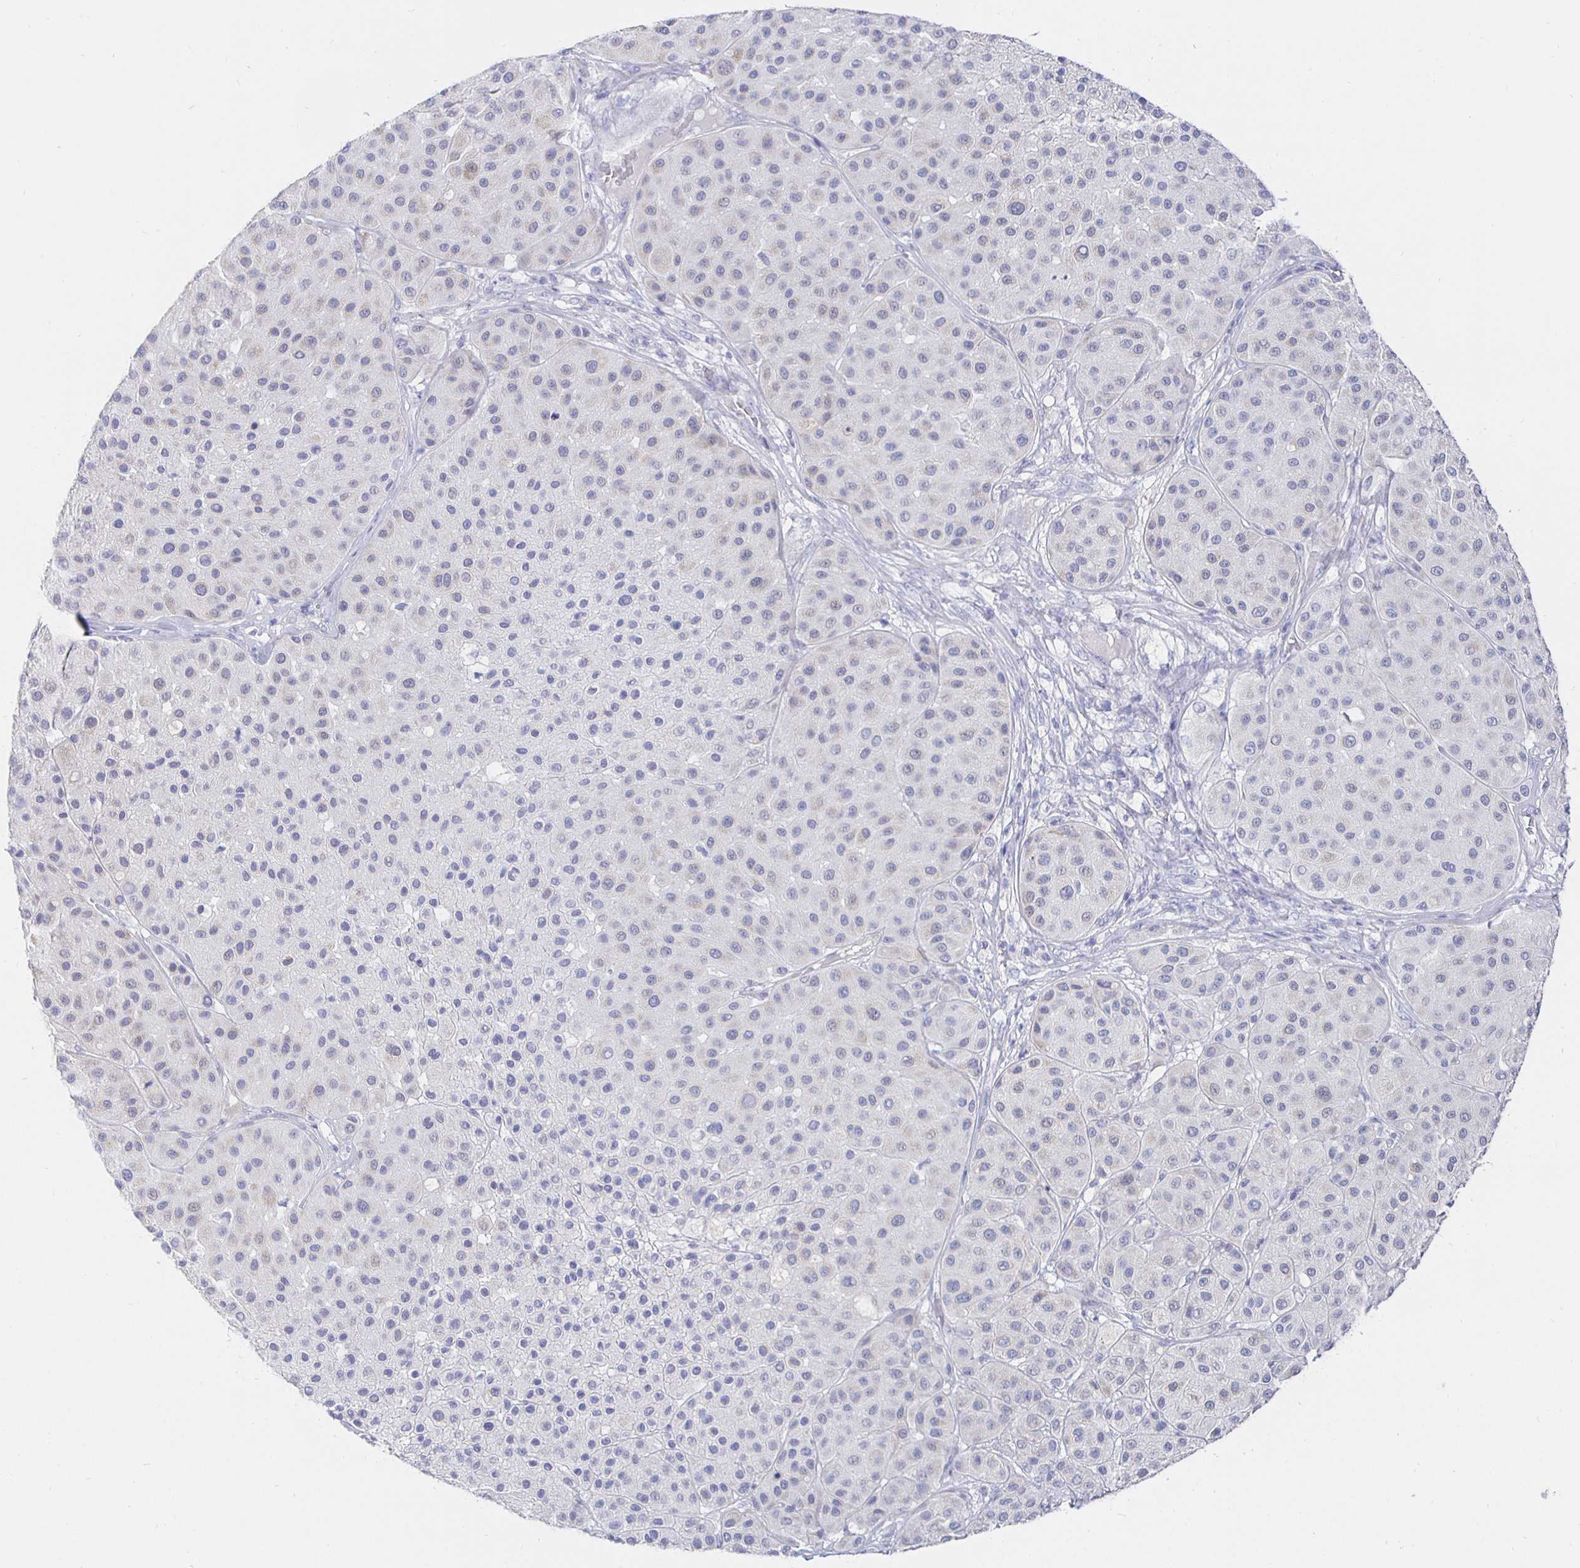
{"staining": {"intensity": "negative", "quantity": "none", "location": "none"}, "tissue": "melanoma", "cell_type": "Tumor cells", "image_type": "cancer", "snomed": [{"axis": "morphology", "description": "Malignant melanoma, Metastatic site"}, {"axis": "topography", "description": "Smooth muscle"}], "caption": "DAB (3,3'-diaminobenzidine) immunohistochemical staining of human melanoma displays no significant staining in tumor cells. (Brightfield microscopy of DAB immunohistochemistry at high magnification).", "gene": "CR2", "patient": {"sex": "male", "age": 41}}